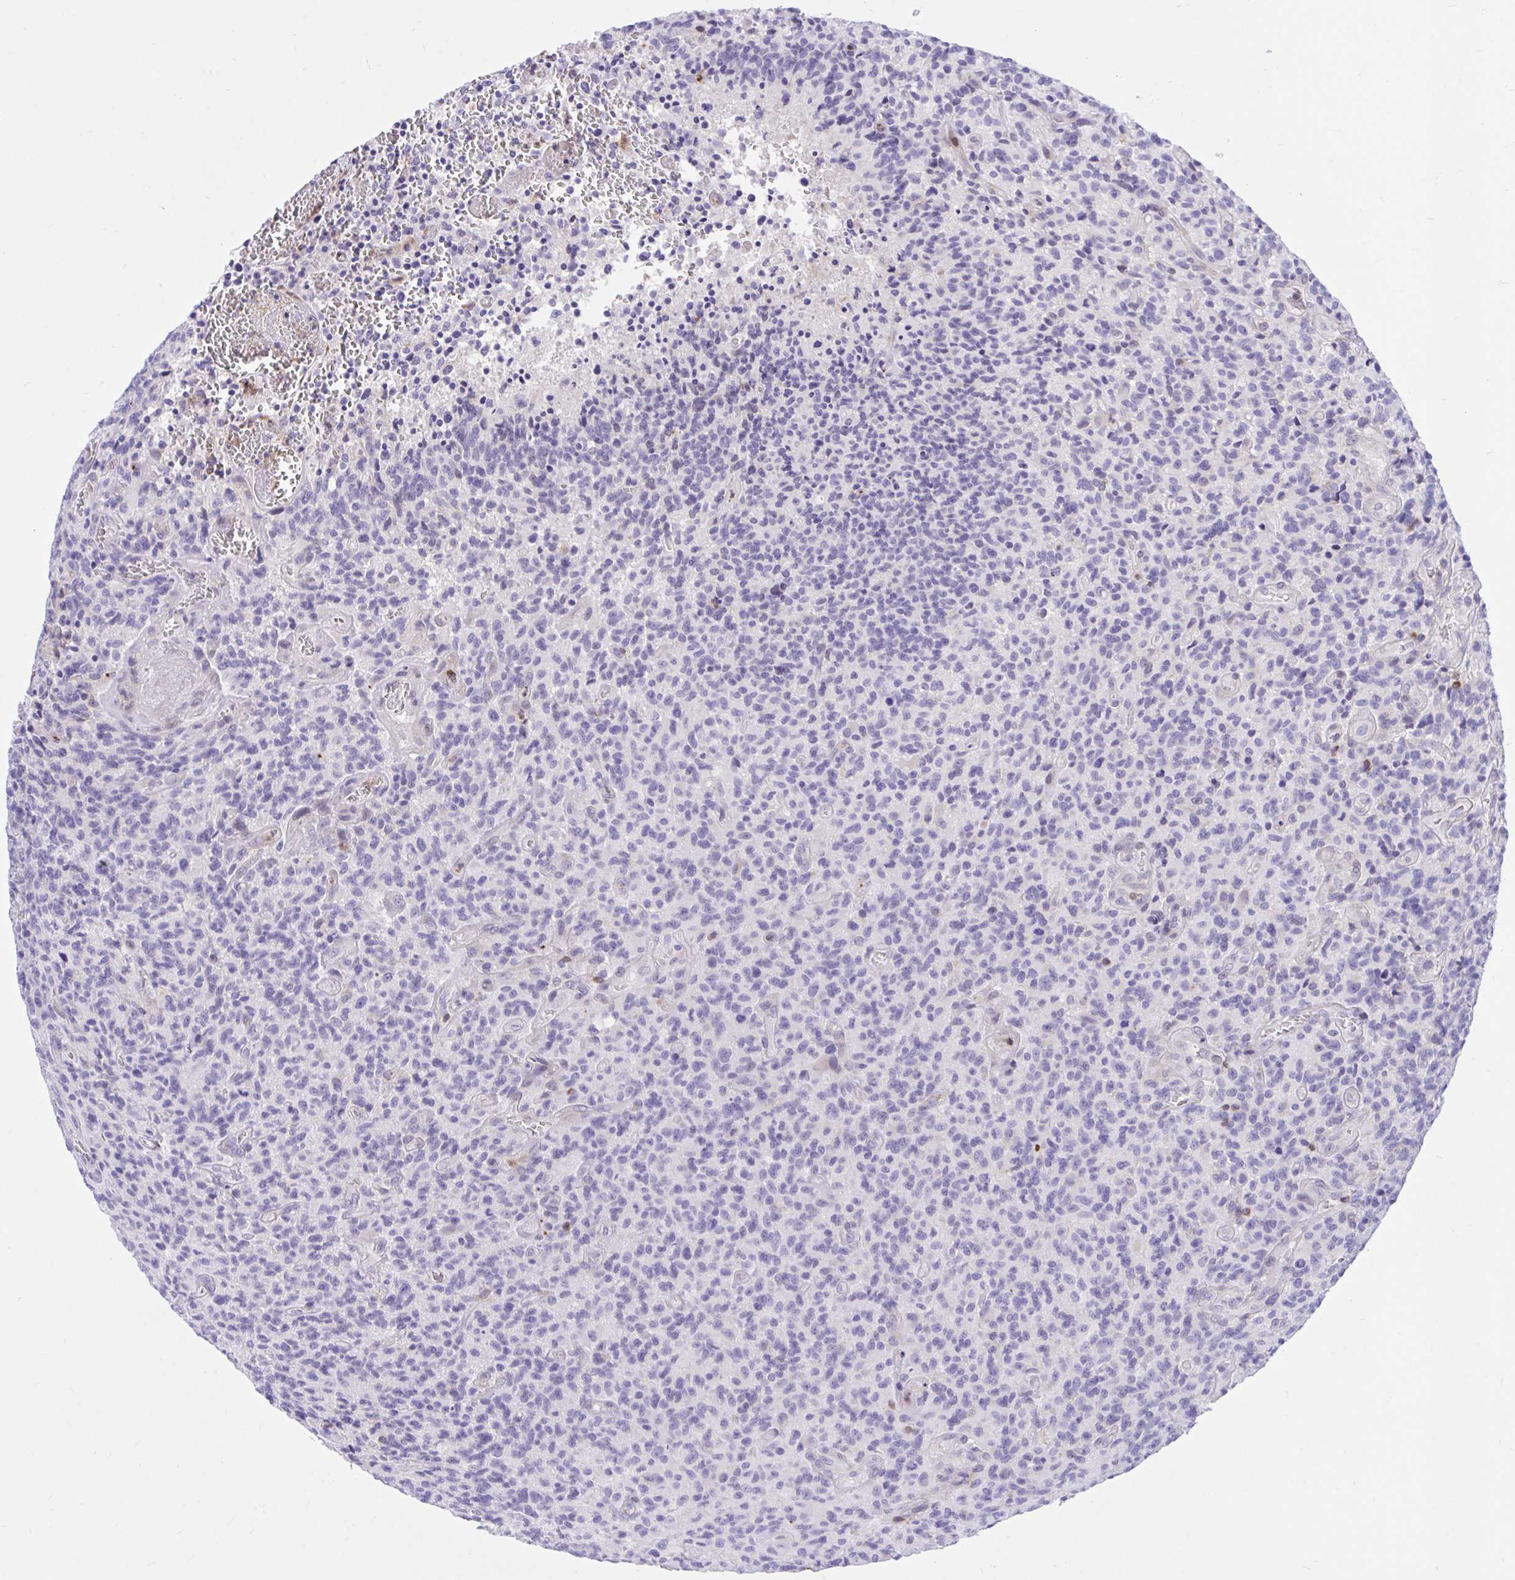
{"staining": {"intensity": "negative", "quantity": "none", "location": "none"}, "tissue": "glioma", "cell_type": "Tumor cells", "image_type": "cancer", "snomed": [{"axis": "morphology", "description": "Glioma, malignant, High grade"}, {"axis": "topography", "description": "Brain"}], "caption": "This histopathology image is of high-grade glioma (malignant) stained with immunohistochemistry (IHC) to label a protein in brown with the nuclei are counter-stained blue. There is no expression in tumor cells. (DAB (3,3'-diaminobenzidine) immunohistochemistry, high magnification).", "gene": "CXCL8", "patient": {"sex": "male", "age": 76}}